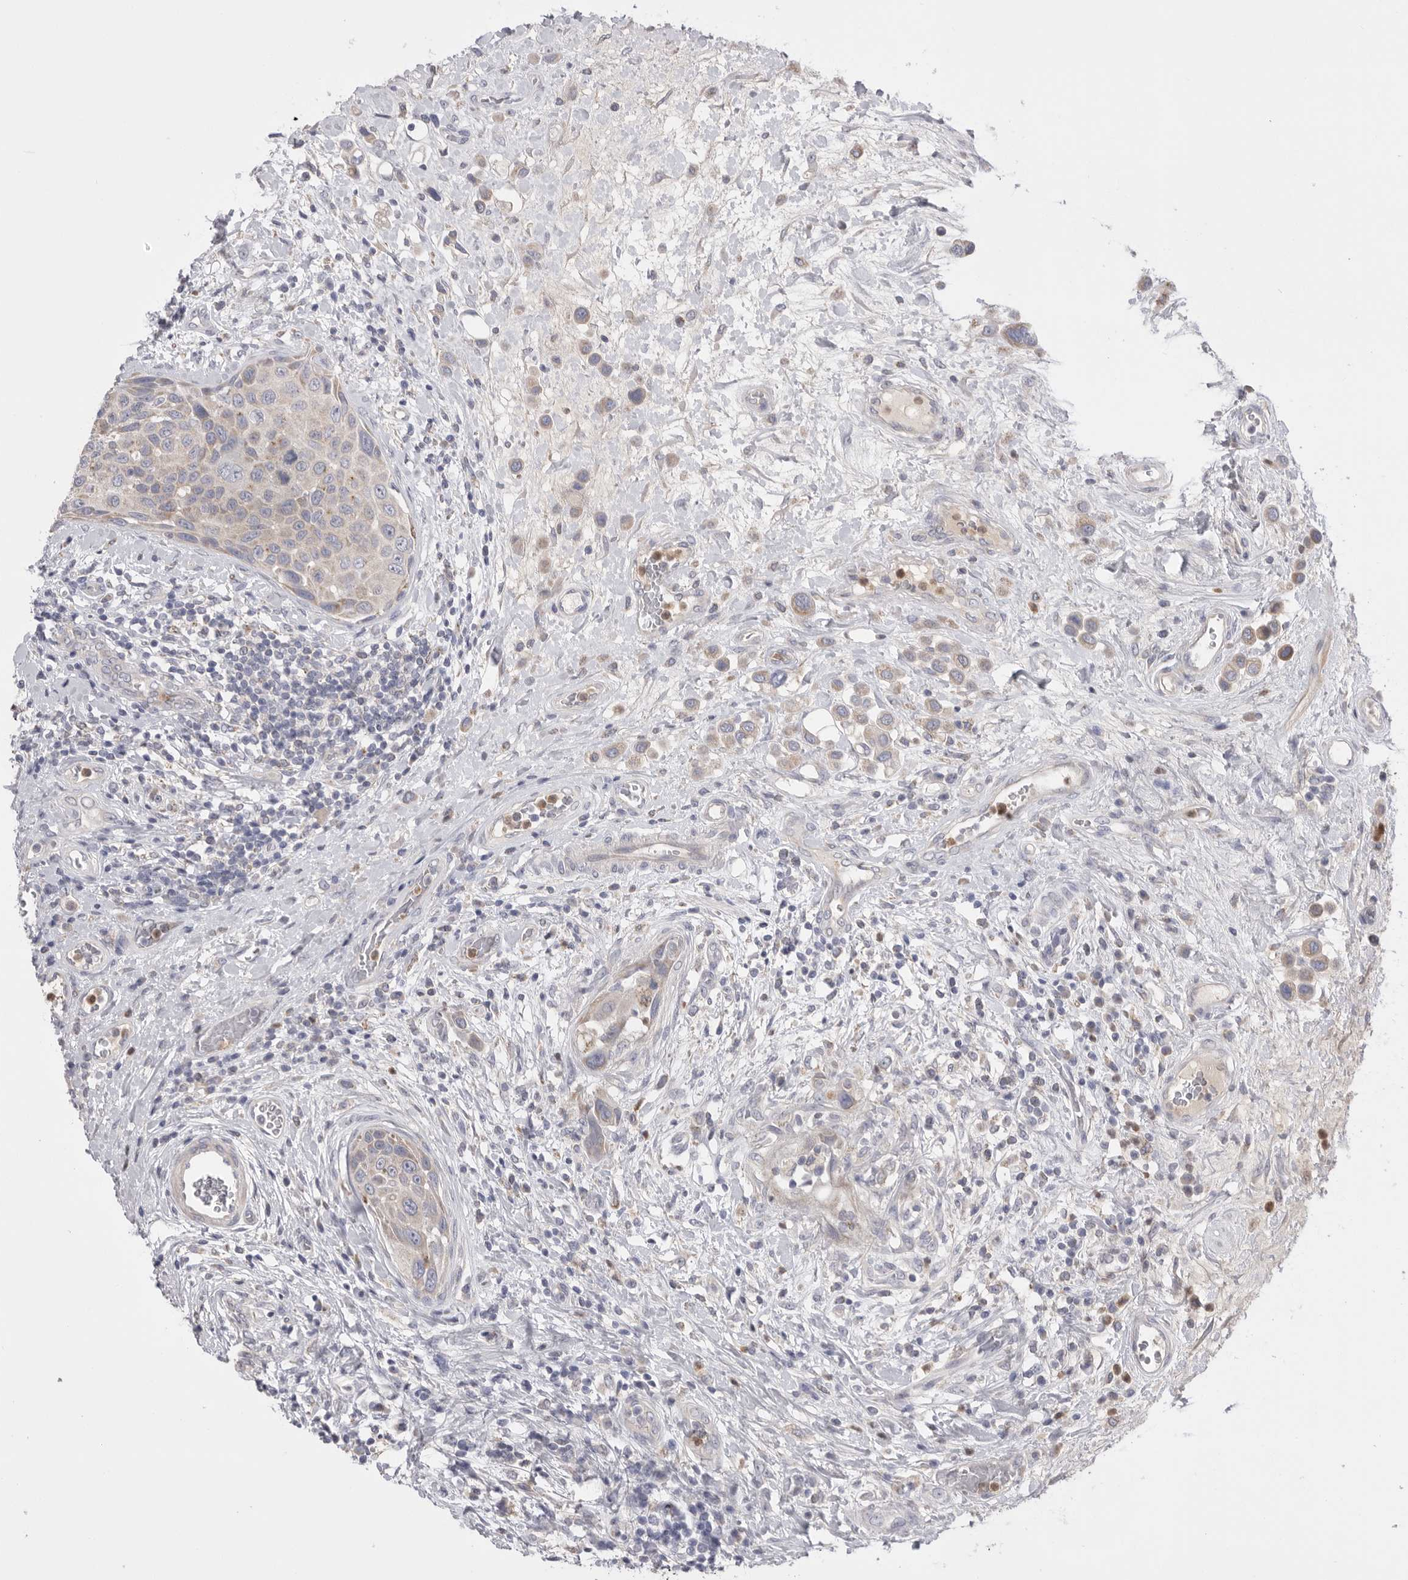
{"staining": {"intensity": "weak", "quantity": "<25%", "location": "cytoplasmic/membranous"}, "tissue": "urothelial cancer", "cell_type": "Tumor cells", "image_type": "cancer", "snomed": [{"axis": "morphology", "description": "Urothelial carcinoma, High grade"}, {"axis": "topography", "description": "Urinary bladder"}], "caption": "DAB immunohistochemical staining of human urothelial cancer reveals no significant expression in tumor cells.", "gene": "CCDC126", "patient": {"sex": "male", "age": 50}}